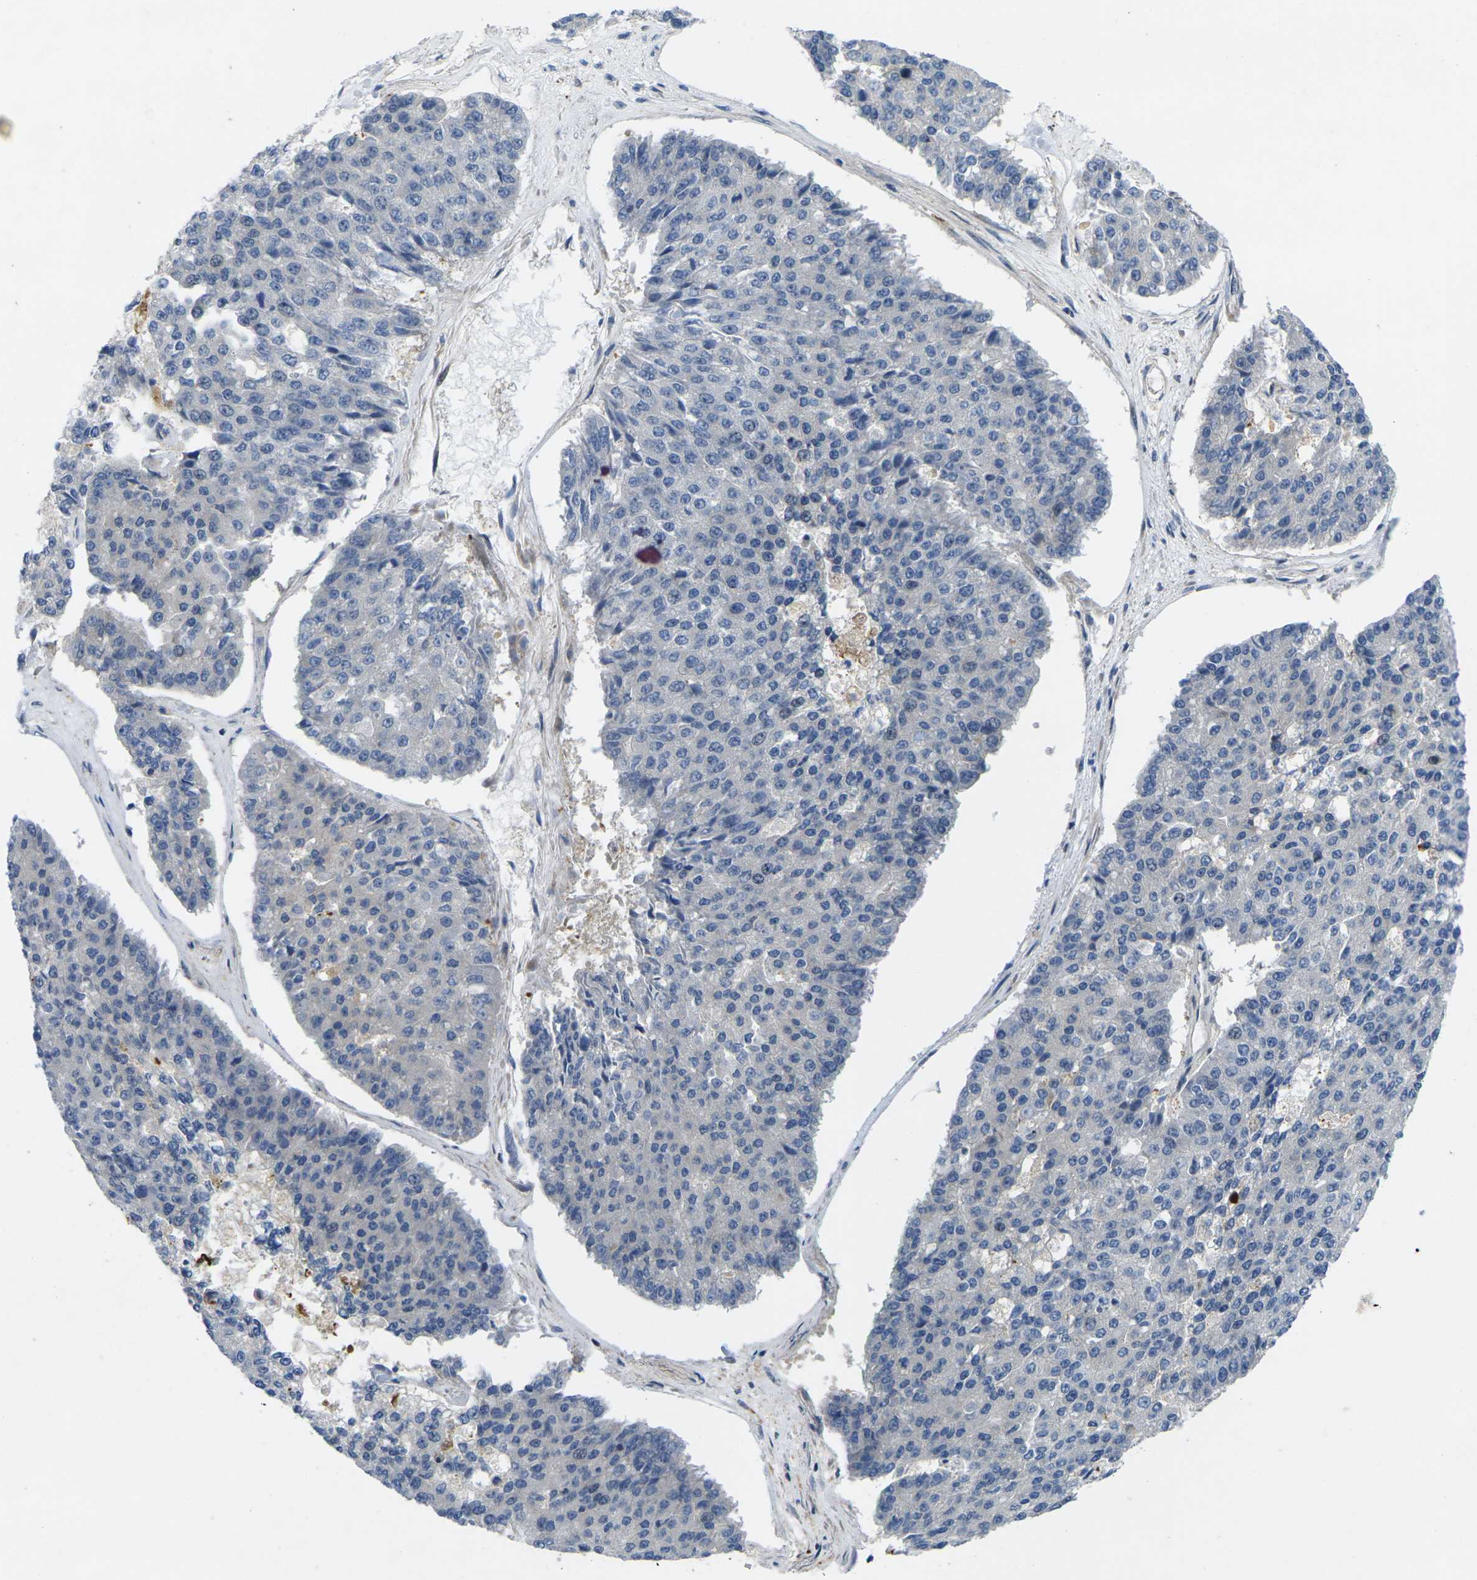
{"staining": {"intensity": "negative", "quantity": "none", "location": "none"}, "tissue": "pancreatic cancer", "cell_type": "Tumor cells", "image_type": "cancer", "snomed": [{"axis": "morphology", "description": "Adenocarcinoma, NOS"}, {"axis": "topography", "description": "Pancreas"}], "caption": "DAB immunohistochemical staining of human pancreatic adenocarcinoma demonstrates no significant expression in tumor cells.", "gene": "ROBO2", "patient": {"sex": "male", "age": 50}}